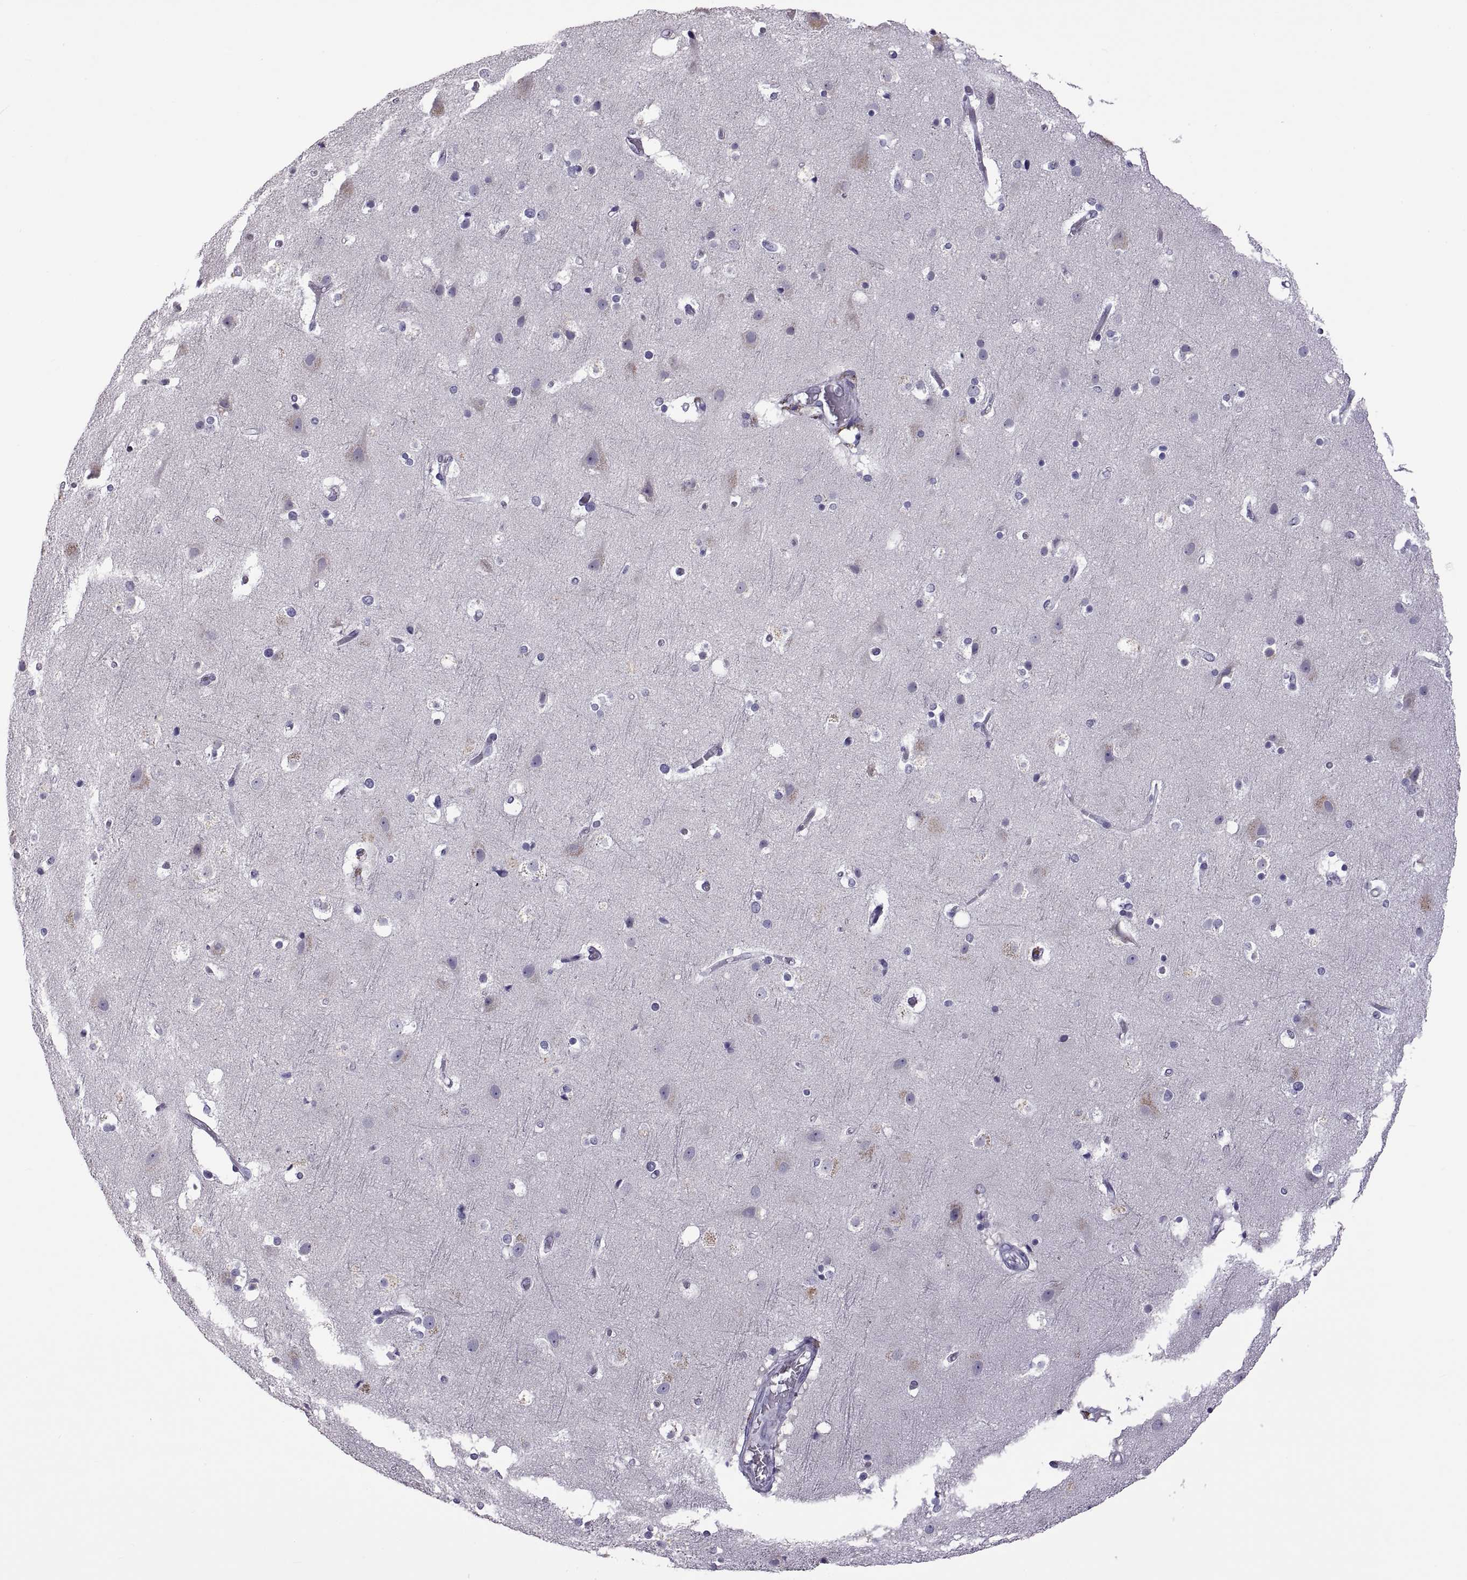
{"staining": {"intensity": "negative", "quantity": "none", "location": "none"}, "tissue": "cerebral cortex", "cell_type": "Endothelial cells", "image_type": "normal", "snomed": [{"axis": "morphology", "description": "Normal tissue, NOS"}, {"axis": "topography", "description": "Cerebral cortex"}], "caption": "Cerebral cortex was stained to show a protein in brown. There is no significant expression in endothelial cells. The staining is performed using DAB brown chromogen with nuclei counter-stained in using hematoxylin.", "gene": "RDM1", "patient": {"sex": "female", "age": 52}}